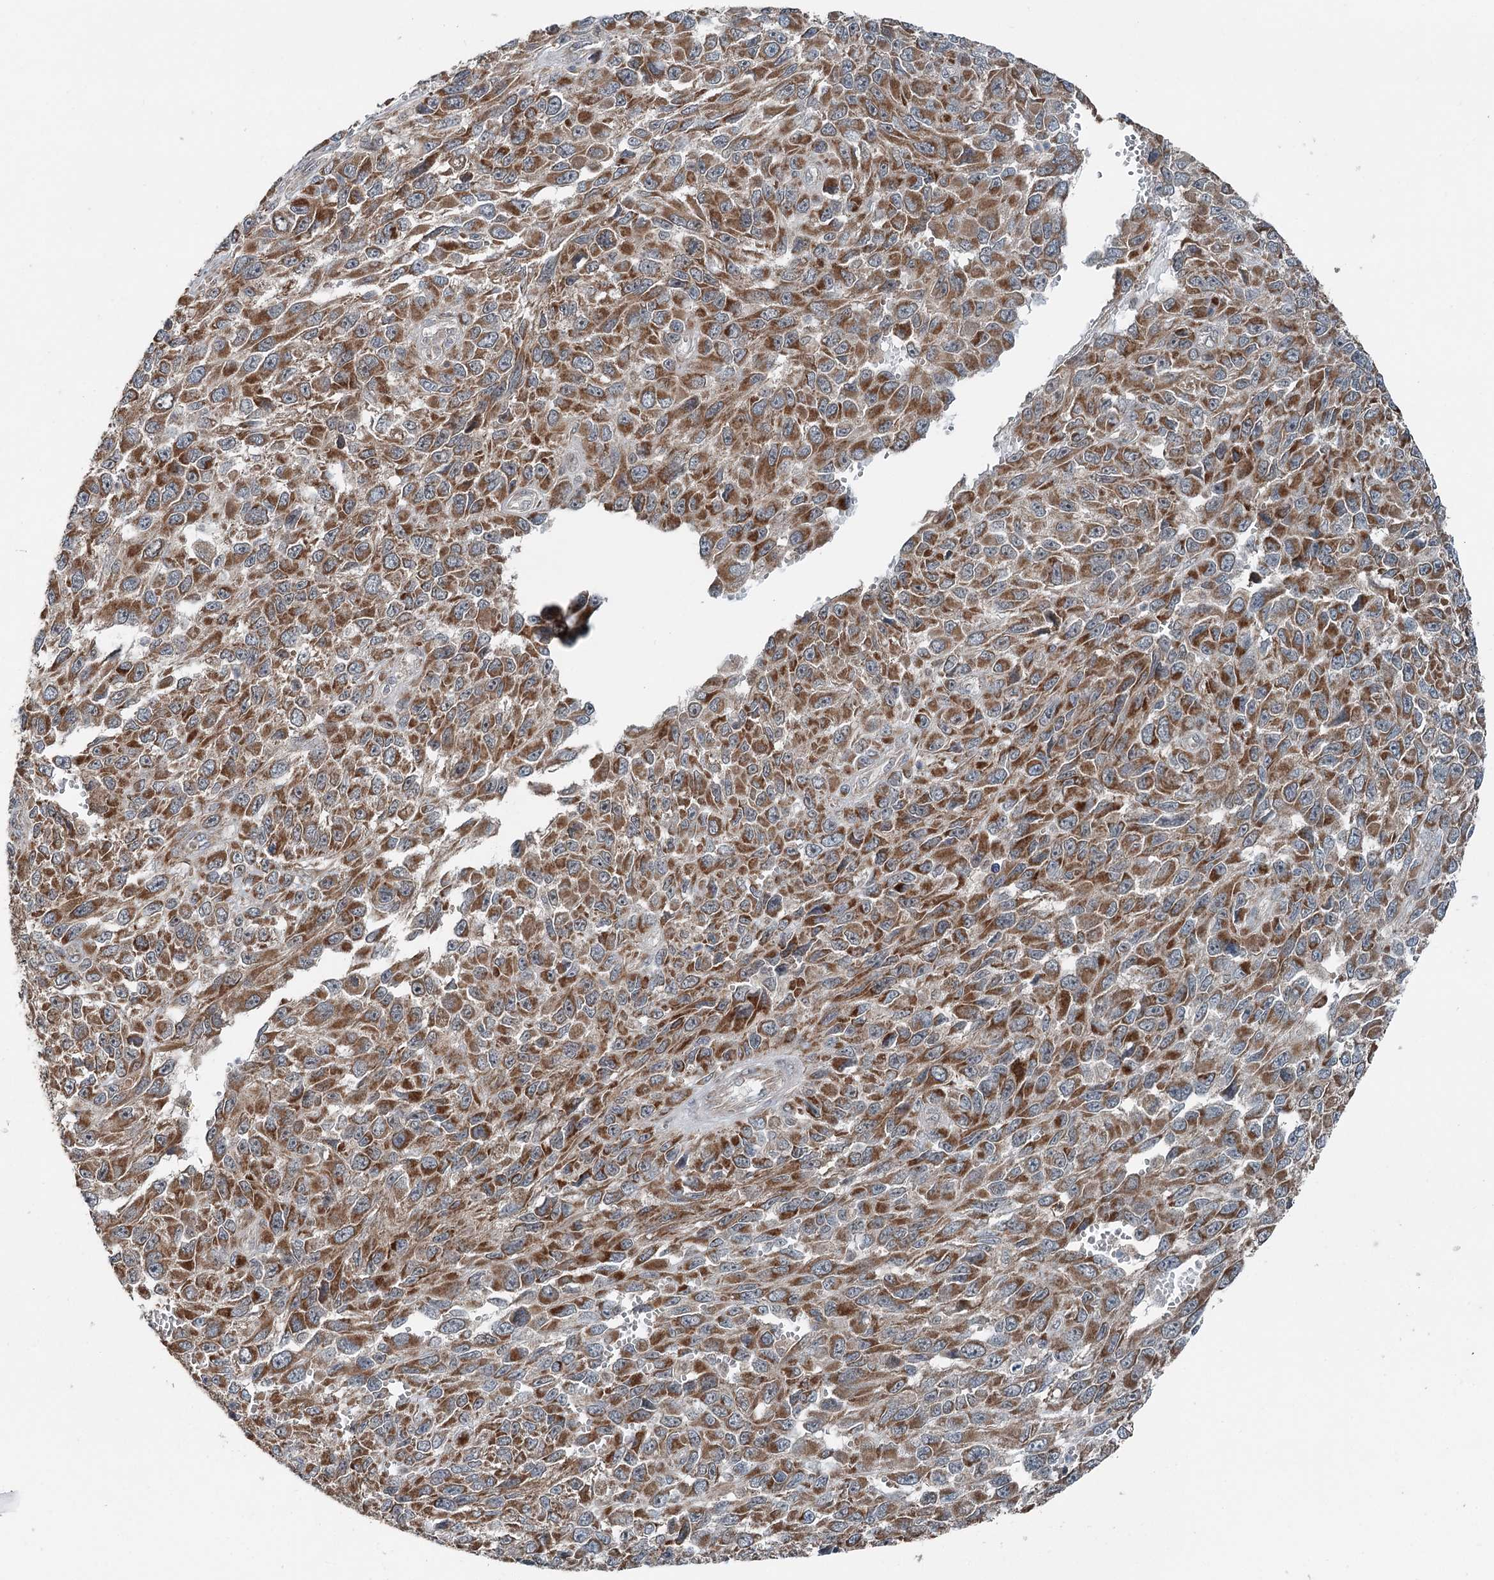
{"staining": {"intensity": "moderate", "quantity": ">75%", "location": "cytoplasmic/membranous"}, "tissue": "melanoma", "cell_type": "Tumor cells", "image_type": "cancer", "snomed": [{"axis": "morphology", "description": "Normal tissue, NOS"}, {"axis": "morphology", "description": "Malignant melanoma, NOS"}, {"axis": "topography", "description": "Skin"}], "caption": "Immunohistochemistry (IHC) of melanoma demonstrates medium levels of moderate cytoplasmic/membranous positivity in approximately >75% of tumor cells.", "gene": "WAPL", "patient": {"sex": "female", "age": 96}}